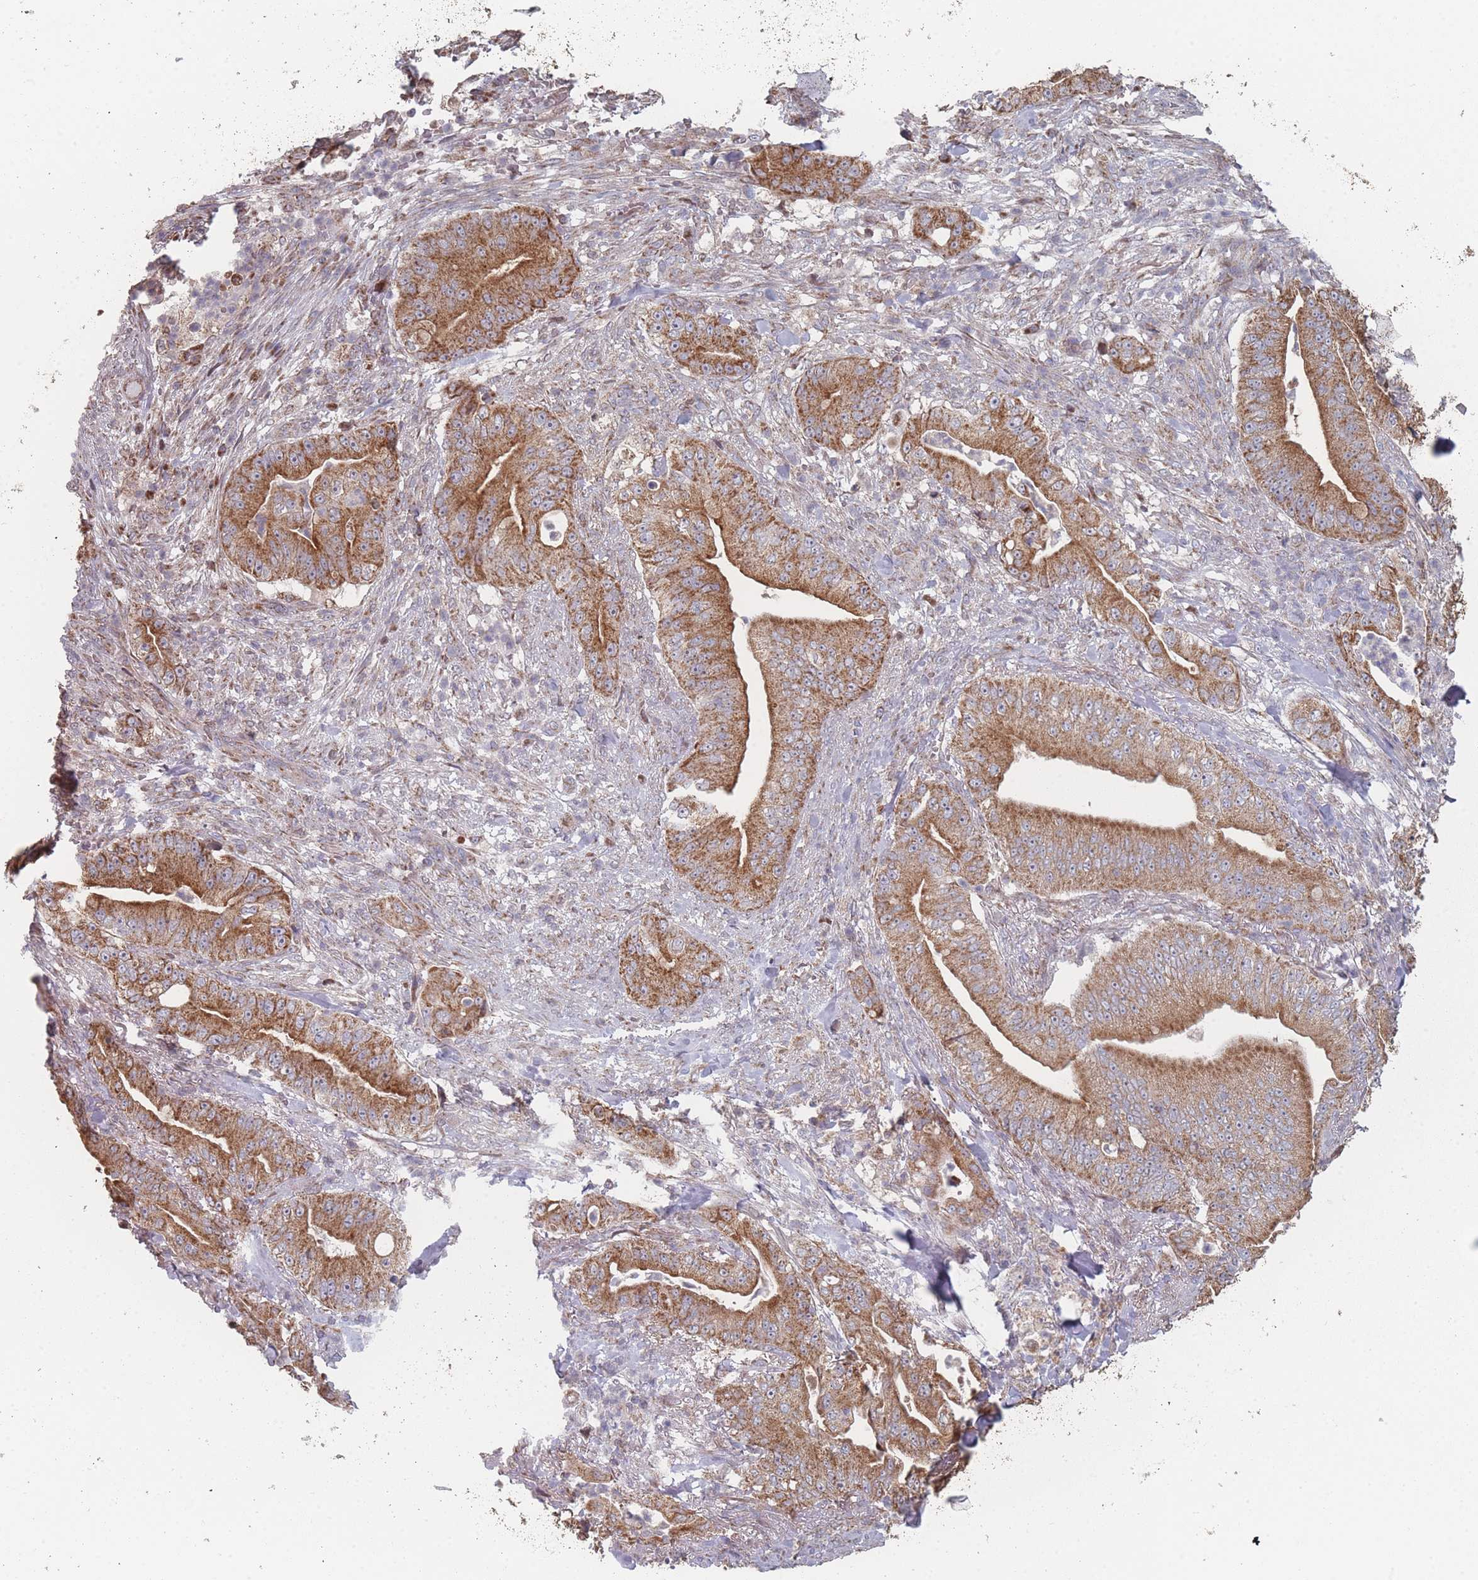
{"staining": {"intensity": "strong", "quantity": ">75%", "location": "cytoplasmic/membranous"}, "tissue": "pancreatic cancer", "cell_type": "Tumor cells", "image_type": "cancer", "snomed": [{"axis": "morphology", "description": "Adenocarcinoma, NOS"}, {"axis": "topography", "description": "Pancreas"}], "caption": "Immunohistochemical staining of human pancreatic adenocarcinoma demonstrates high levels of strong cytoplasmic/membranous expression in about >75% of tumor cells.", "gene": "PSMB3", "patient": {"sex": "male", "age": 71}}